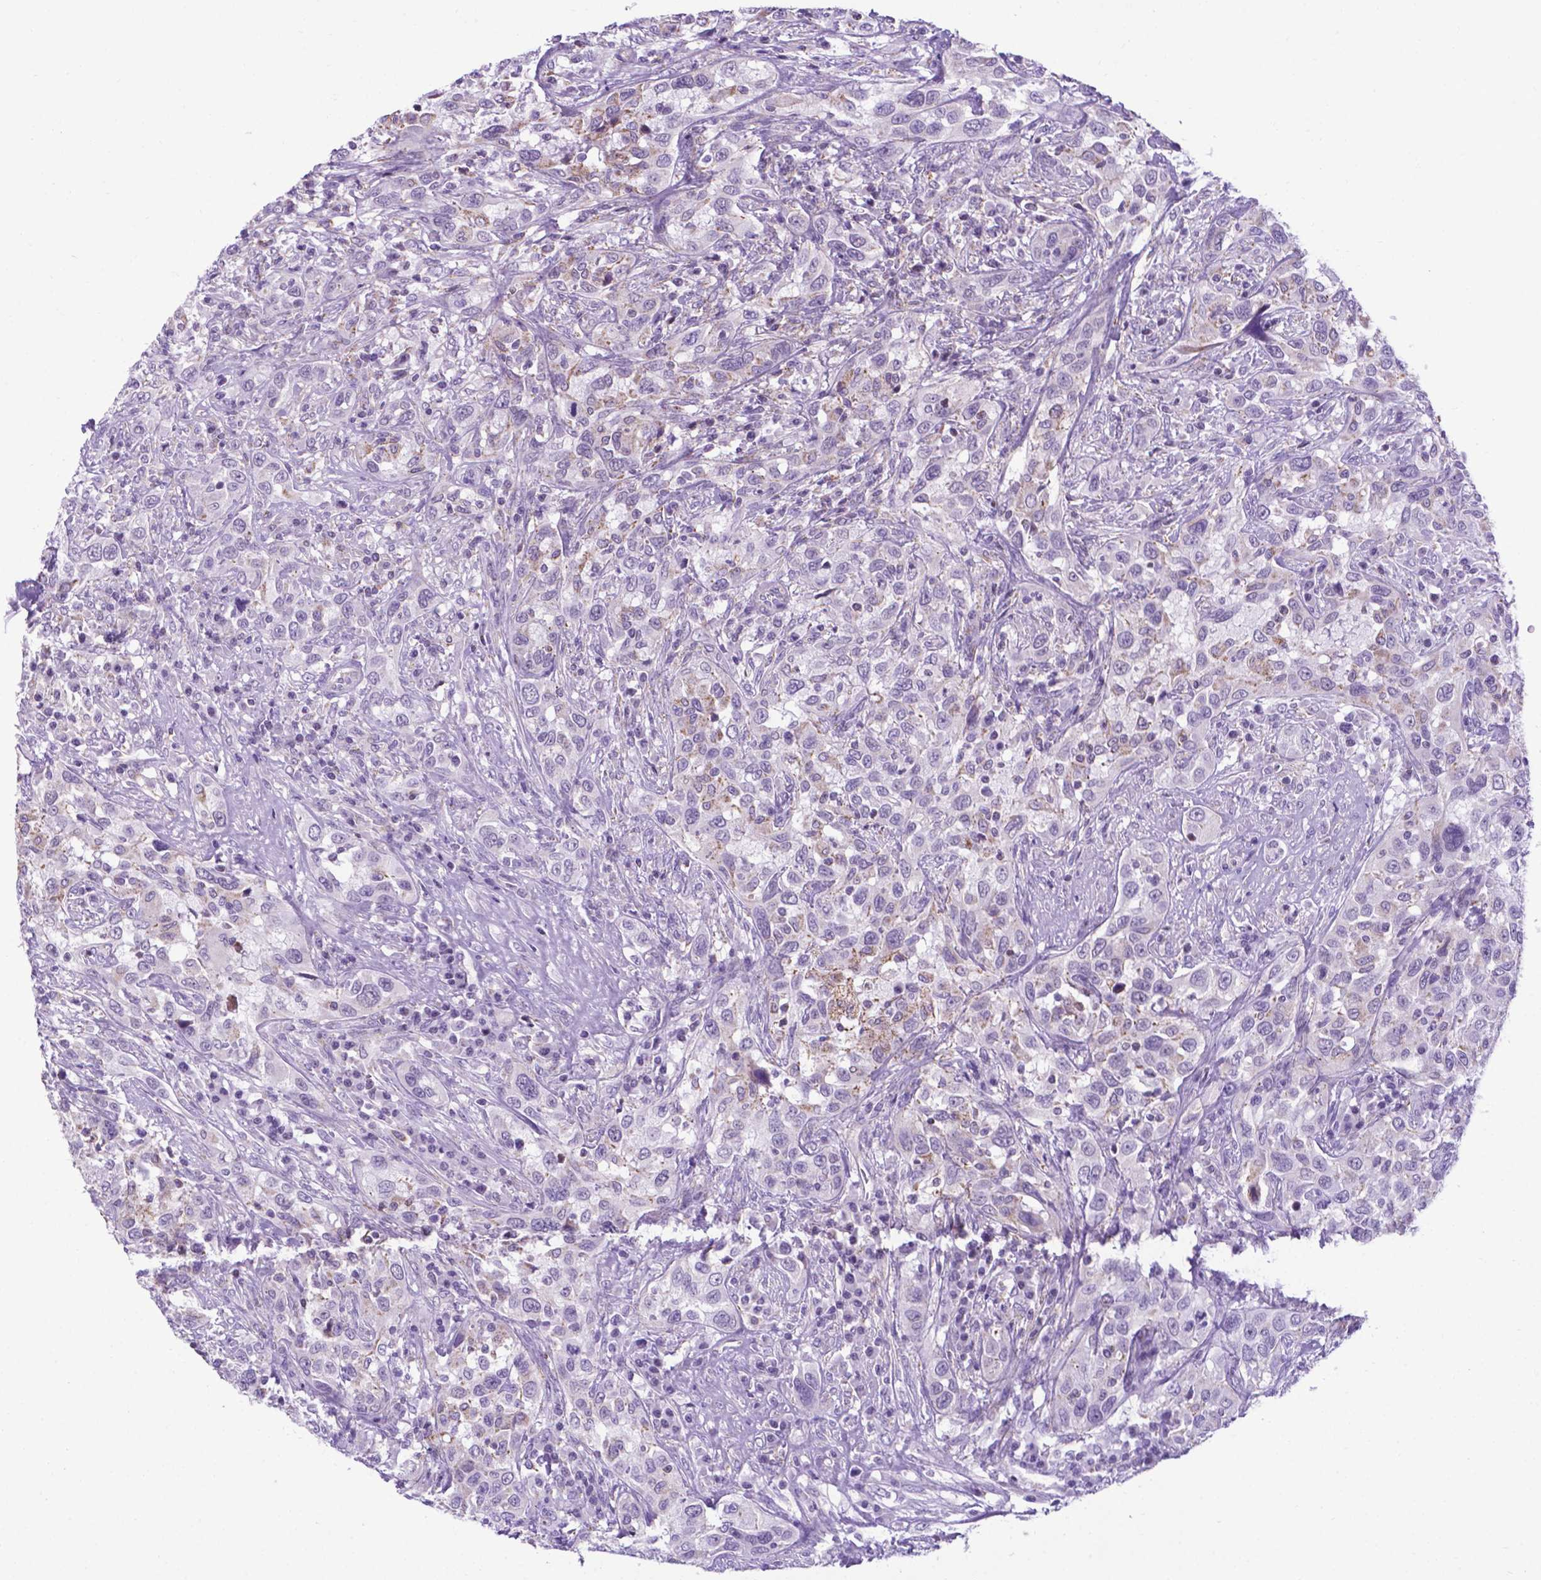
{"staining": {"intensity": "weak", "quantity": "<25%", "location": "cytoplasmic/membranous"}, "tissue": "urothelial cancer", "cell_type": "Tumor cells", "image_type": "cancer", "snomed": [{"axis": "morphology", "description": "Urothelial carcinoma, NOS"}, {"axis": "morphology", "description": "Urothelial carcinoma, High grade"}, {"axis": "topography", "description": "Urinary bladder"}], "caption": "Tumor cells are negative for protein expression in human urothelial cancer.", "gene": "POU3F3", "patient": {"sex": "female", "age": 64}}